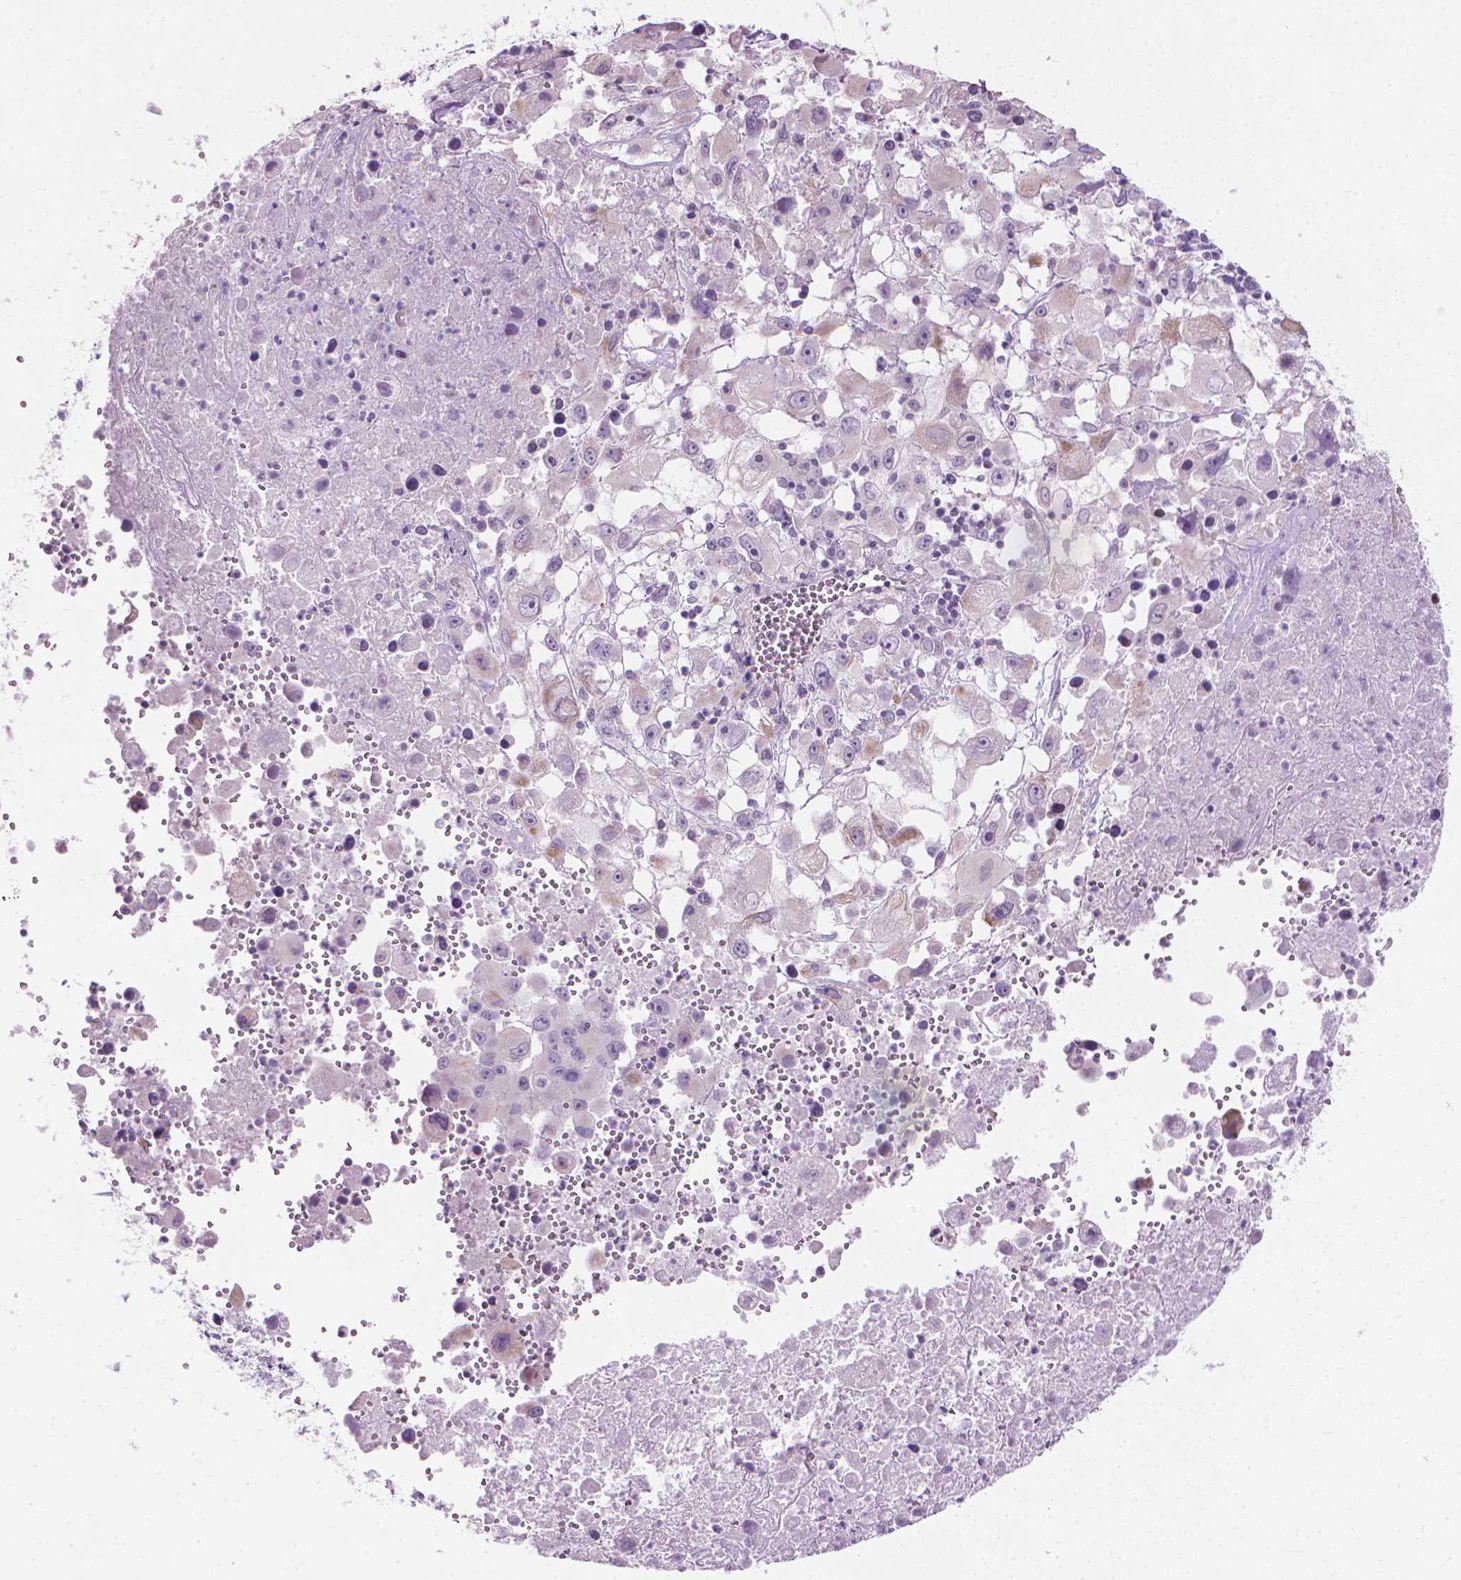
{"staining": {"intensity": "negative", "quantity": "none", "location": "none"}, "tissue": "melanoma", "cell_type": "Tumor cells", "image_type": "cancer", "snomed": [{"axis": "morphology", "description": "Malignant melanoma, Metastatic site"}, {"axis": "topography", "description": "Soft tissue"}], "caption": "Micrograph shows no significant protein expression in tumor cells of melanoma.", "gene": "KRT73", "patient": {"sex": "male", "age": 50}}